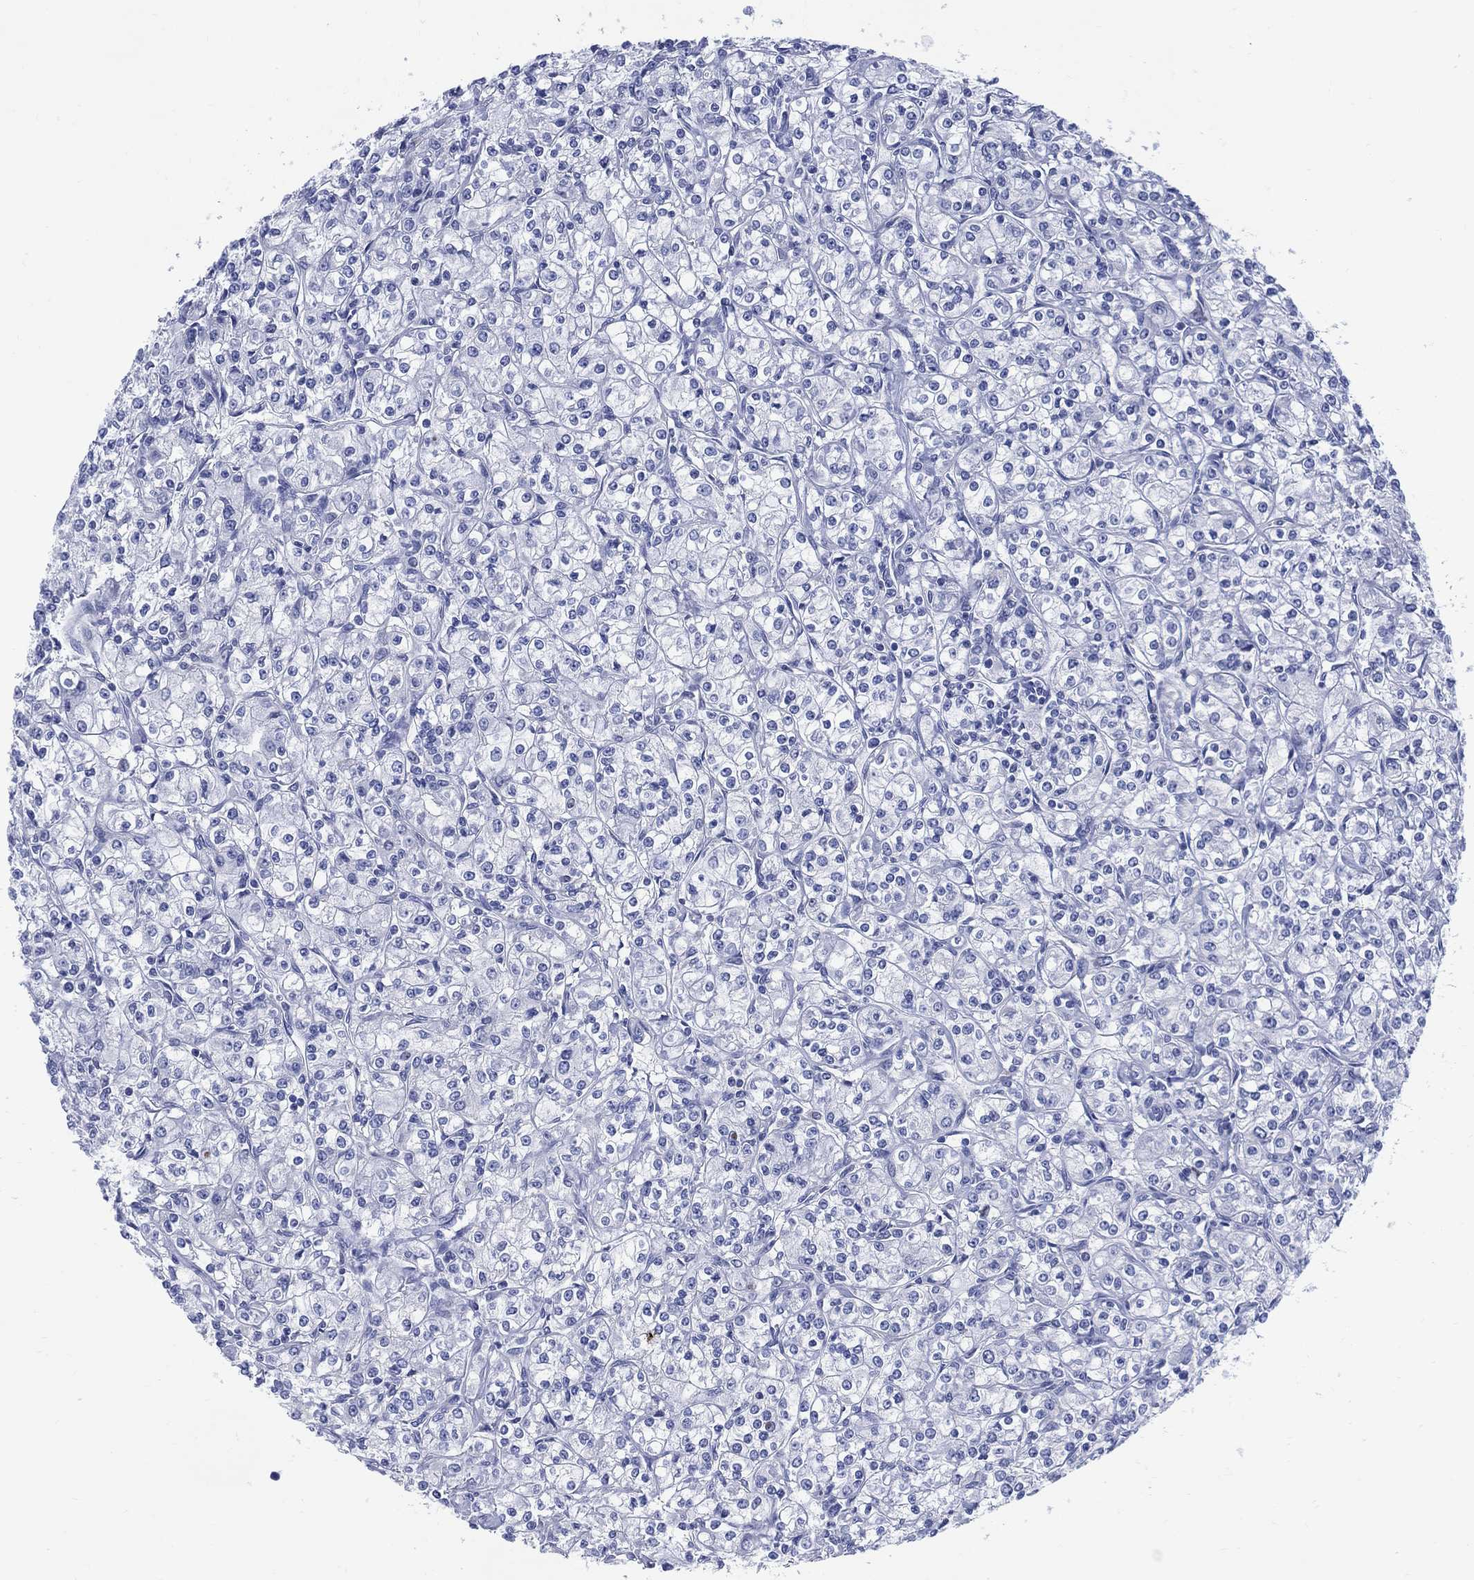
{"staining": {"intensity": "negative", "quantity": "none", "location": "none"}, "tissue": "renal cancer", "cell_type": "Tumor cells", "image_type": "cancer", "snomed": [{"axis": "morphology", "description": "Adenocarcinoma, NOS"}, {"axis": "topography", "description": "Kidney"}], "caption": "This is a histopathology image of IHC staining of adenocarcinoma (renal), which shows no positivity in tumor cells.", "gene": "DDI1", "patient": {"sex": "male", "age": 77}}